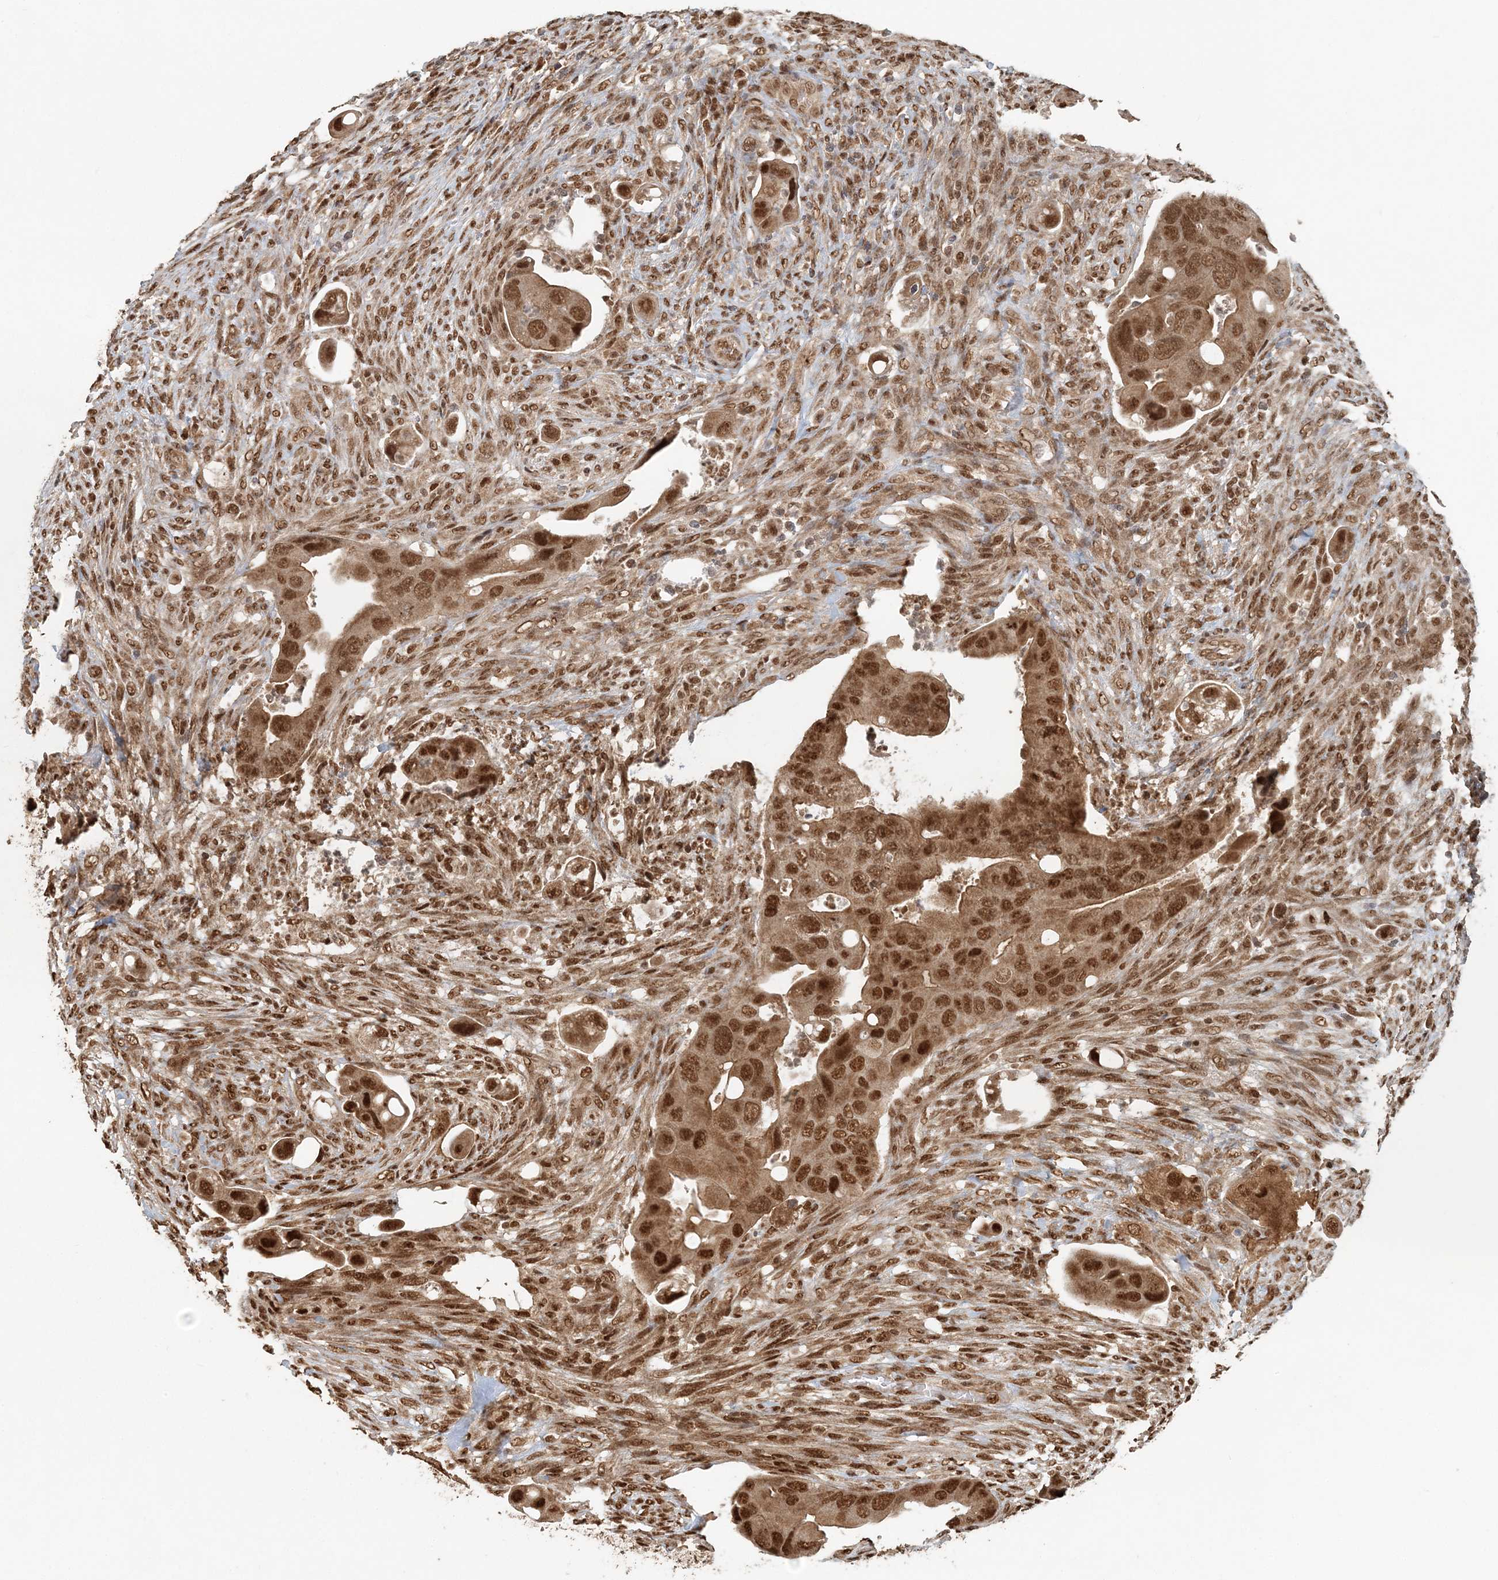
{"staining": {"intensity": "moderate", "quantity": ">75%", "location": "cytoplasmic/membranous,nuclear"}, "tissue": "colorectal cancer", "cell_type": "Tumor cells", "image_type": "cancer", "snomed": [{"axis": "morphology", "description": "Adenocarcinoma, NOS"}, {"axis": "topography", "description": "Rectum"}], "caption": "Colorectal cancer (adenocarcinoma) was stained to show a protein in brown. There is medium levels of moderate cytoplasmic/membranous and nuclear positivity in about >75% of tumor cells.", "gene": "ARHGAP35", "patient": {"sex": "female", "age": 57}}